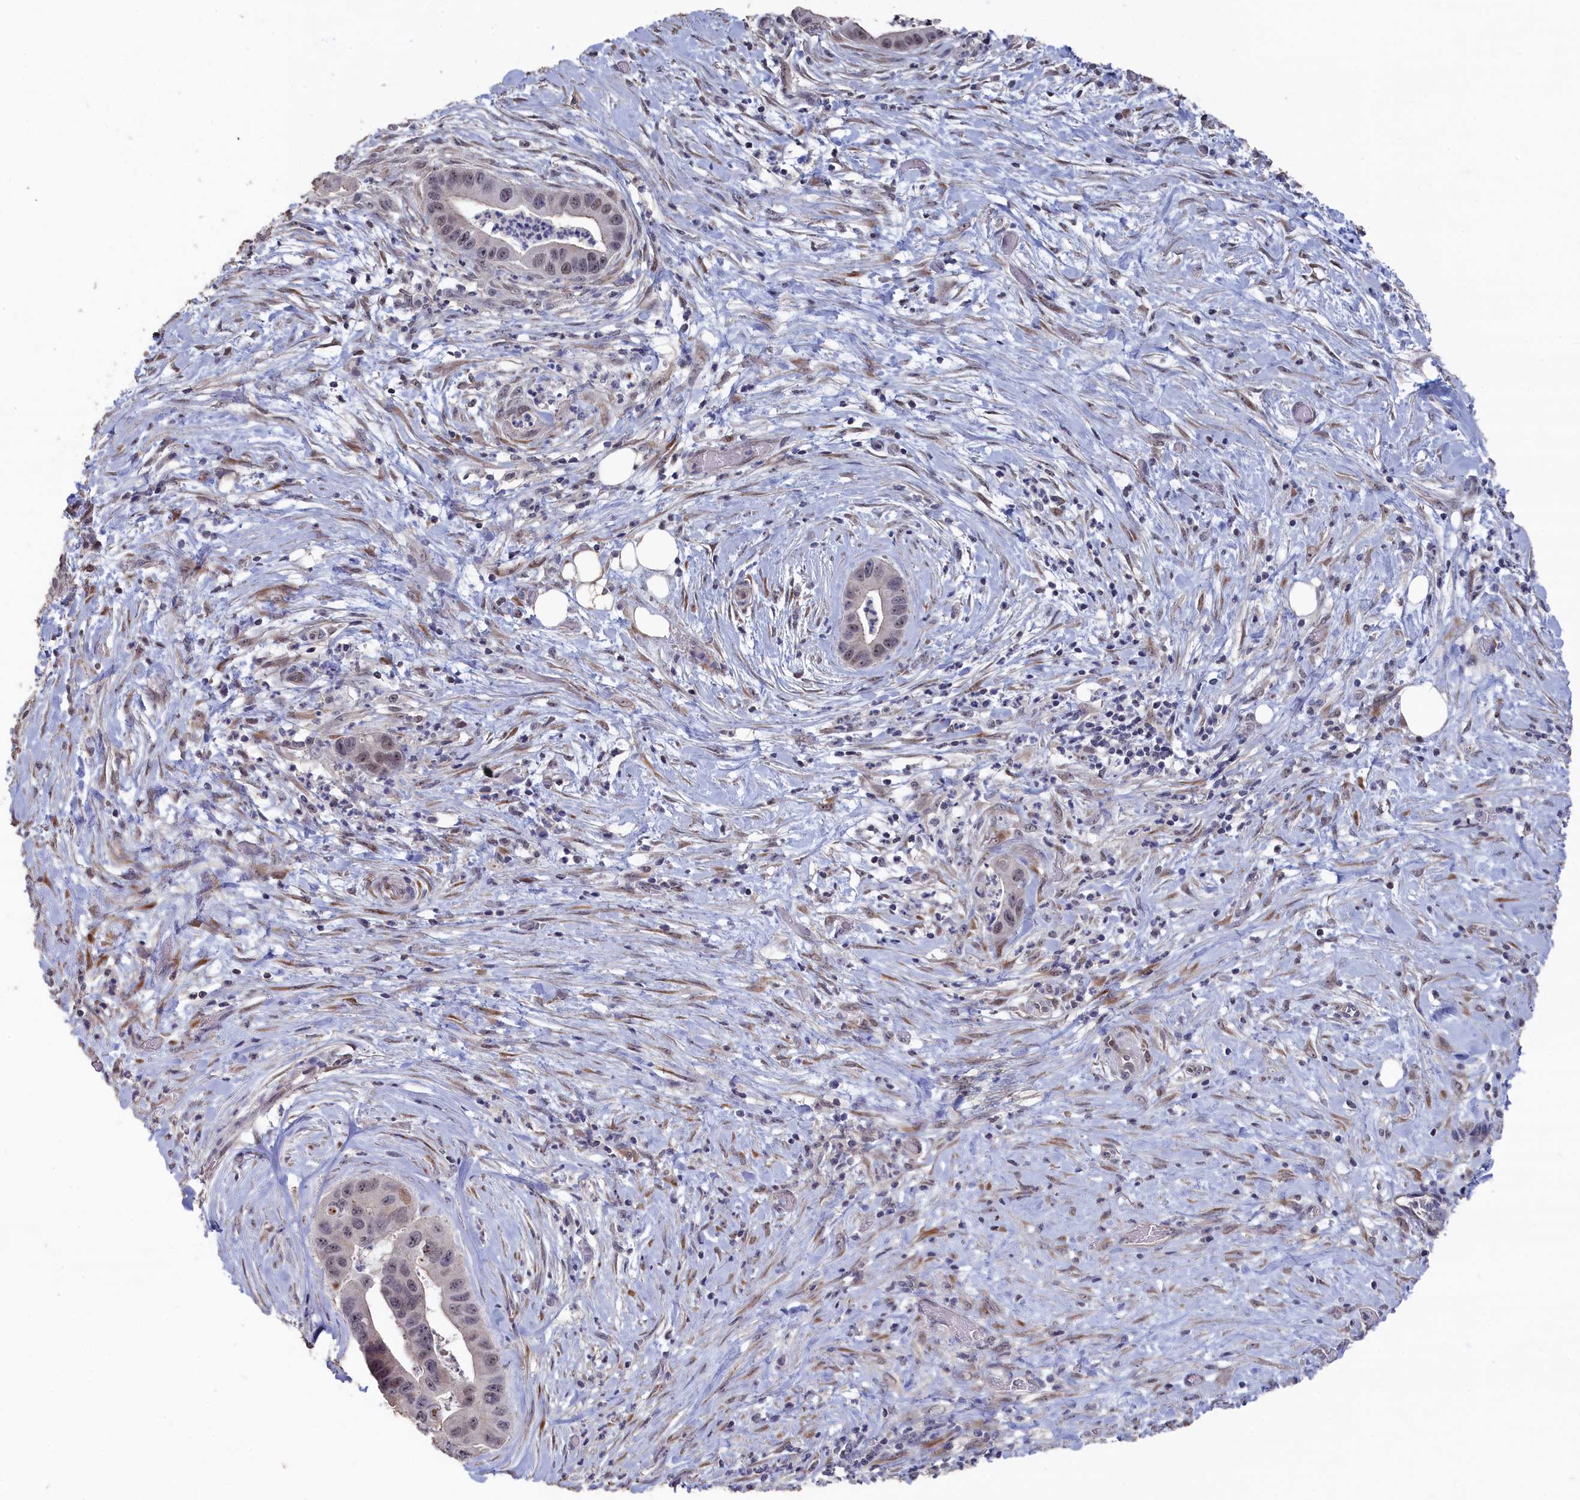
{"staining": {"intensity": "weak", "quantity": "25%-75%", "location": "nuclear"}, "tissue": "pancreatic cancer", "cell_type": "Tumor cells", "image_type": "cancer", "snomed": [{"axis": "morphology", "description": "Adenocarcinoma, NOS"}, {"axis": "topography", "description": "Pancreas"}], "caption": "Immunohistochemistry (IHC) histopathology image of neoplastic tissue: human pancreatic cancer (adenocarcinoma) stained using immunohistochemistry shows low levels of weak protein expression localized specifically in the nuclear of tumor cells, appearing as a nuclear brown color.", "gene": "SEMG2", "patient": {"sex": "male", "age": 73}}